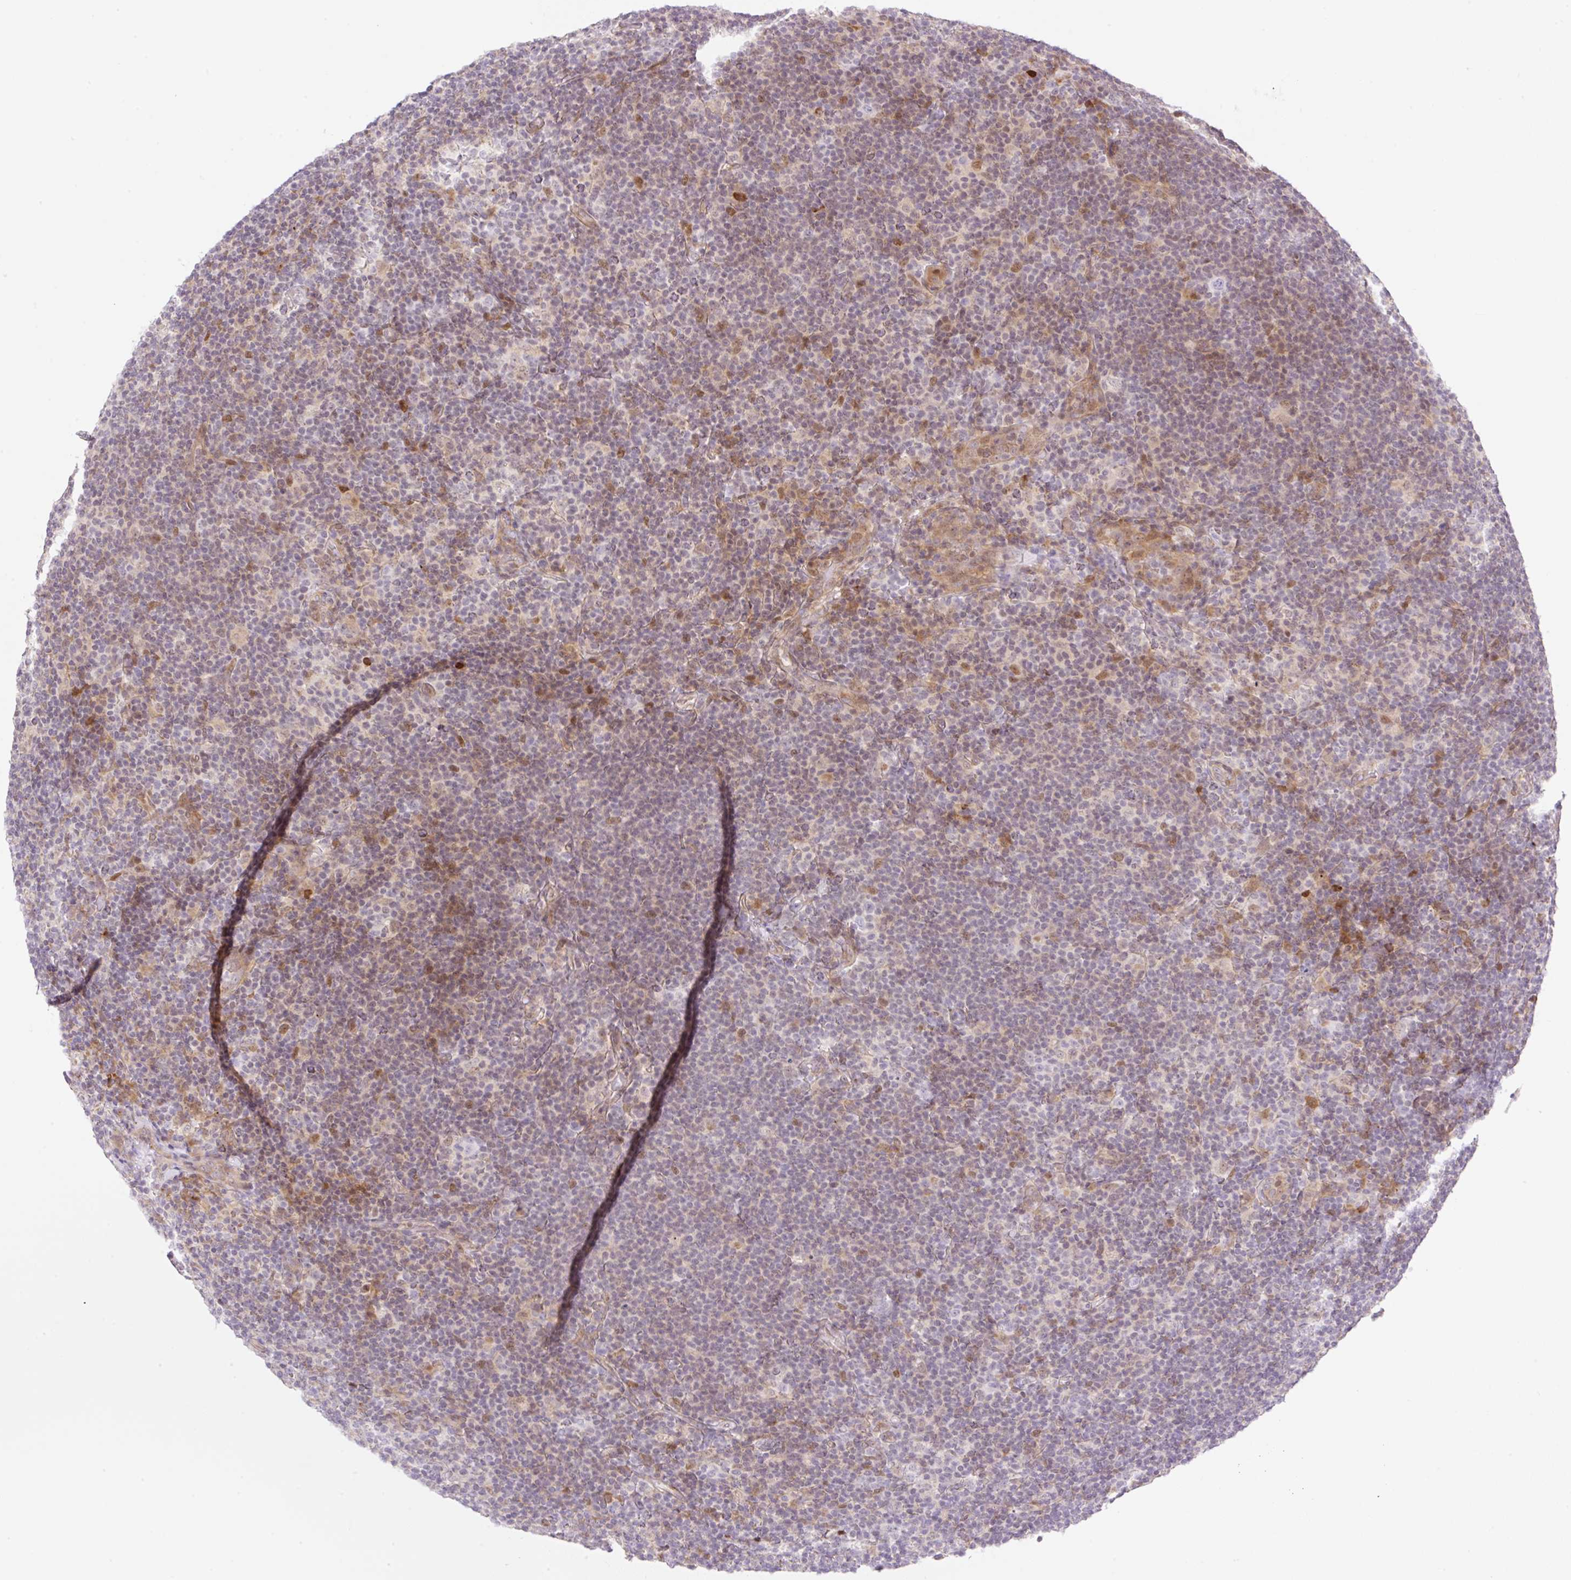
{"staining": {"intensity": "weak", "quantity": "25%-75%", "location": "nuclear"}, "tissue": "lymphoma", "cell_type": "Tumor cells", "image_type": "cancer", "snomed": [{"axis": "morphology", "description": "Hodgkin's disease, NOS"}, {"axis": "topography", "description": "Lymph node"}], "caption": "The image shows immunohistochemical staining of Hodgkin's disease. There is weak nuclear staining is seen in about 25%-75% of tumor cells.", "gene": "ZFP41", "patient": {"sex": "female", "age": 57}}